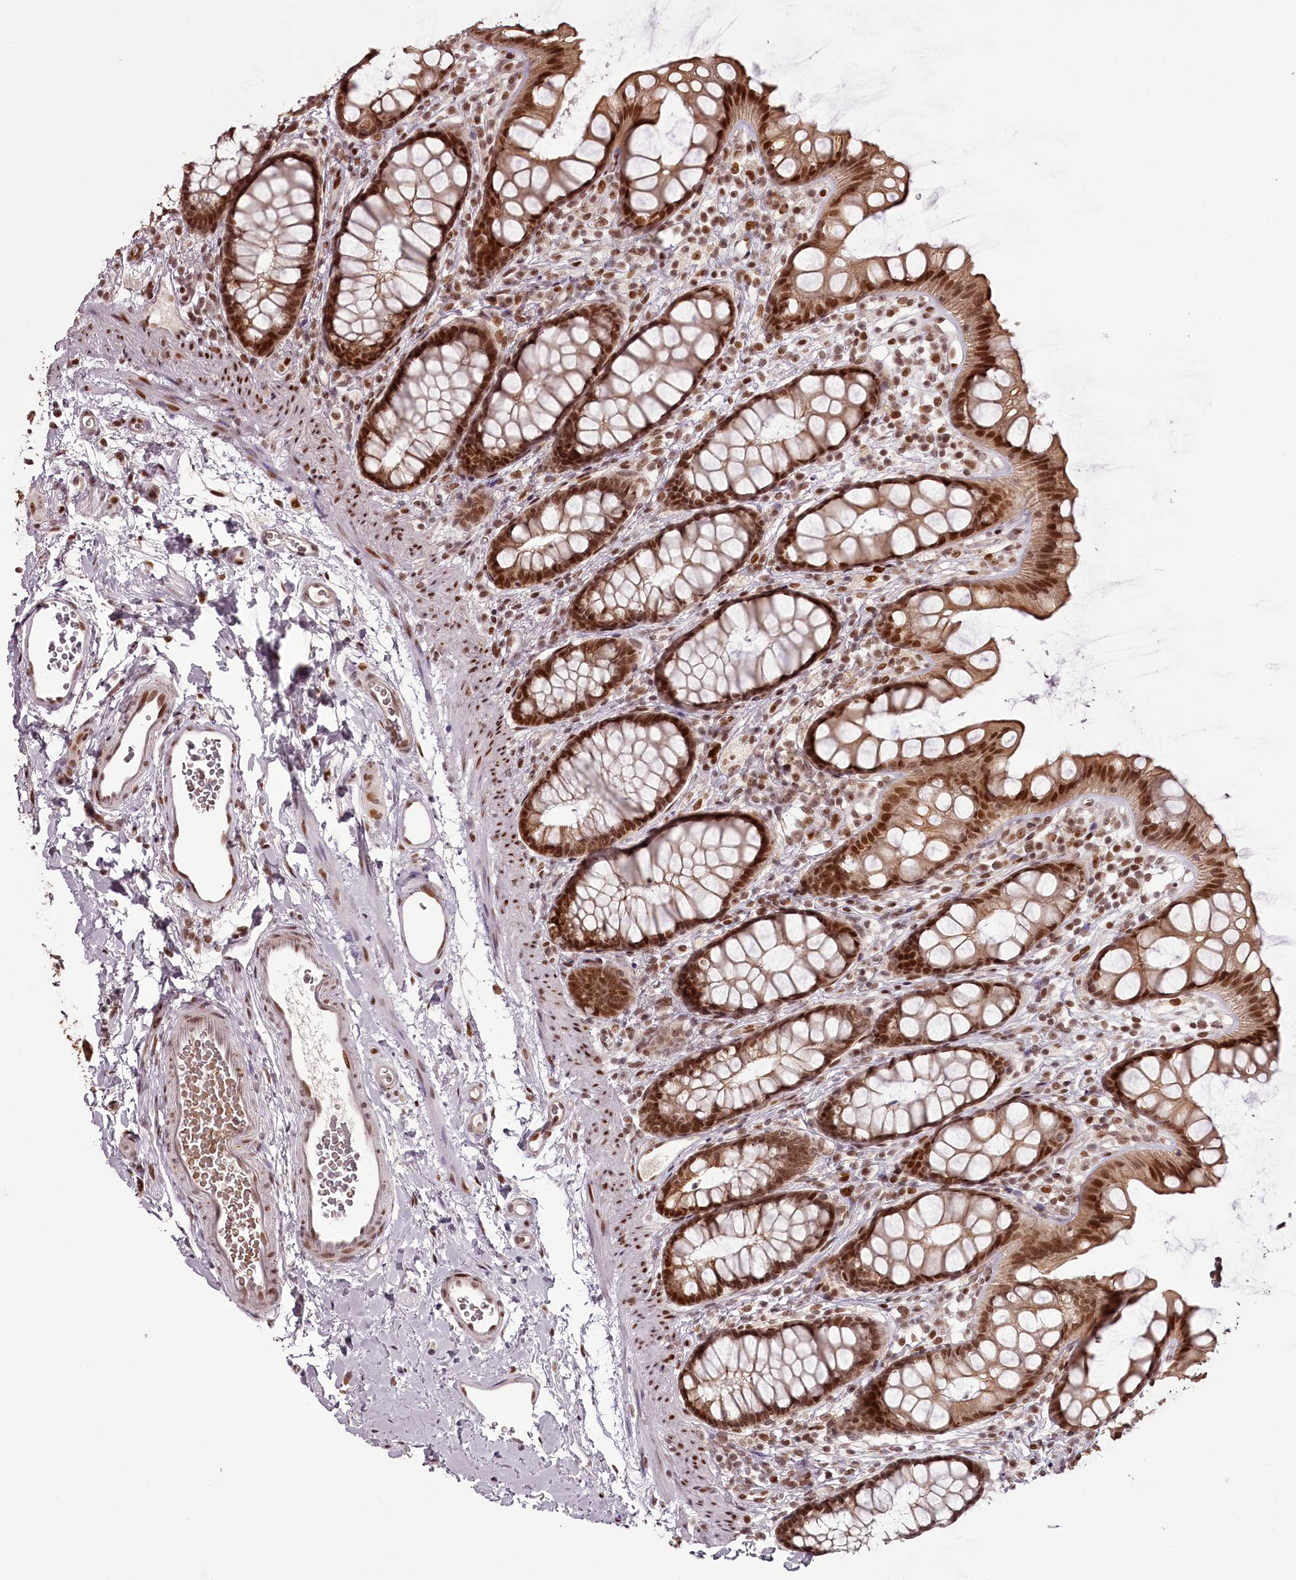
{"staining": {"intensity": "moderate", "quantity": ">75%", "location": "cytoplasmic/membranous,nuclear"}, "tissue": "rectum", "cell_type": "Glandular cells", "image_type": "normal", "snomed": [{"axis": "morphology", "description": "Normal tissue, NOS"}, {"axis": "topography", "description": "Rectum"}], "caption": "Immunohistochemical staining of benign human rectum displays >75% levels of moderate cytoplasmic/membranous,nuclear protein positivity in approximately >75% of glandular cells.", "gene": "THYN1", "patient": {"sex": "female", "age": 65}}